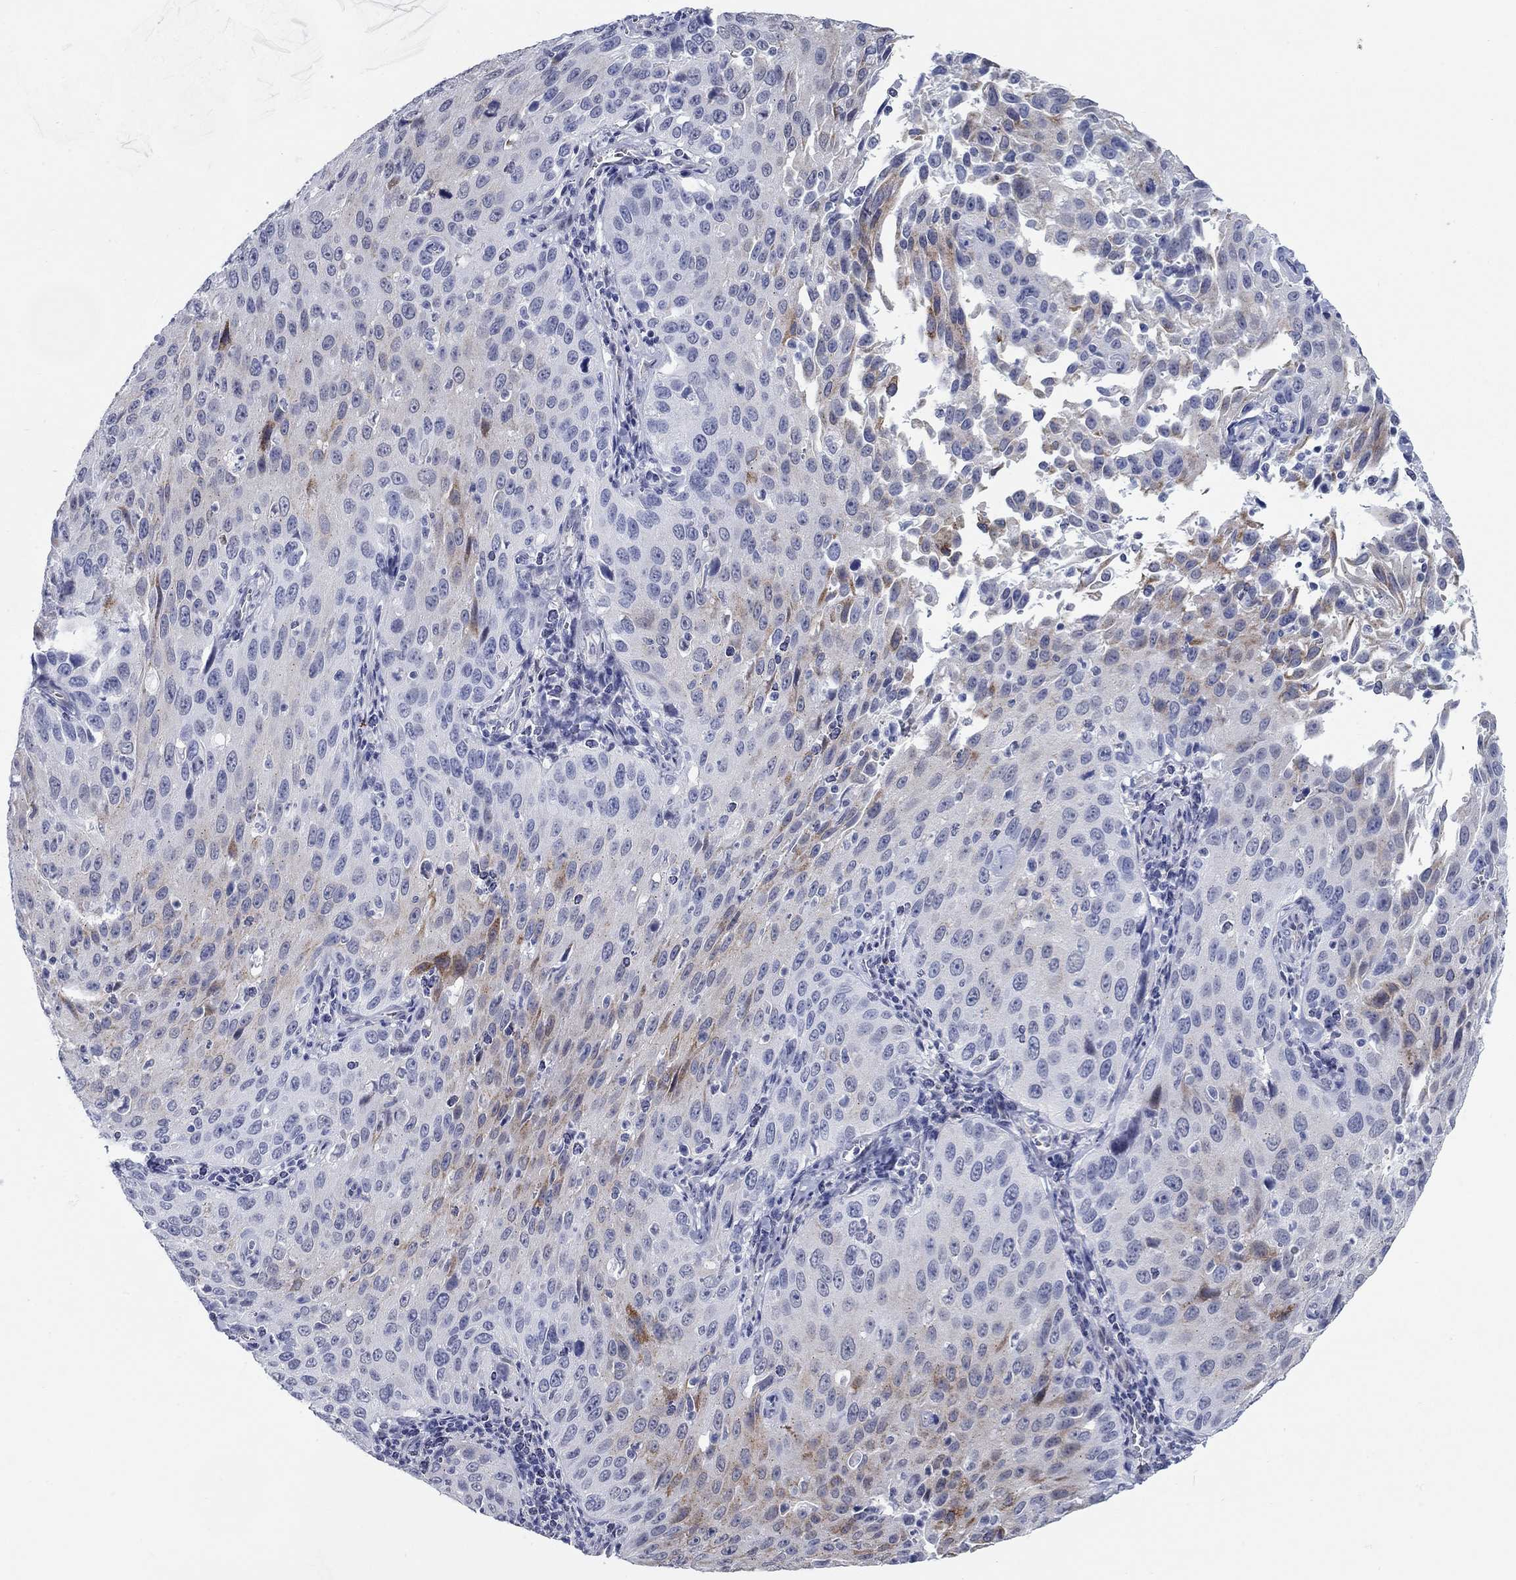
{"staining": {"intensity": "moderate", "quantity": "<25%", "location": "cytoplasmic/membranous"}, "tissue": "cervical cancer", "cell_type": "Tumor cells", "image_type": "cancer", "snomed": [{"axis": "morphology", "description": "Squamous cell carcinoma, NOS"}, {"axis": "topography", "description": "Cervix"}], "caption": "Cervical squamous cell carcinoma tissue shows moderate cytoplasmic/membranous staining in approximately <25% of tumor cells", "gene": "WASF3", "patient": {"sex": "female", "age": 26}}